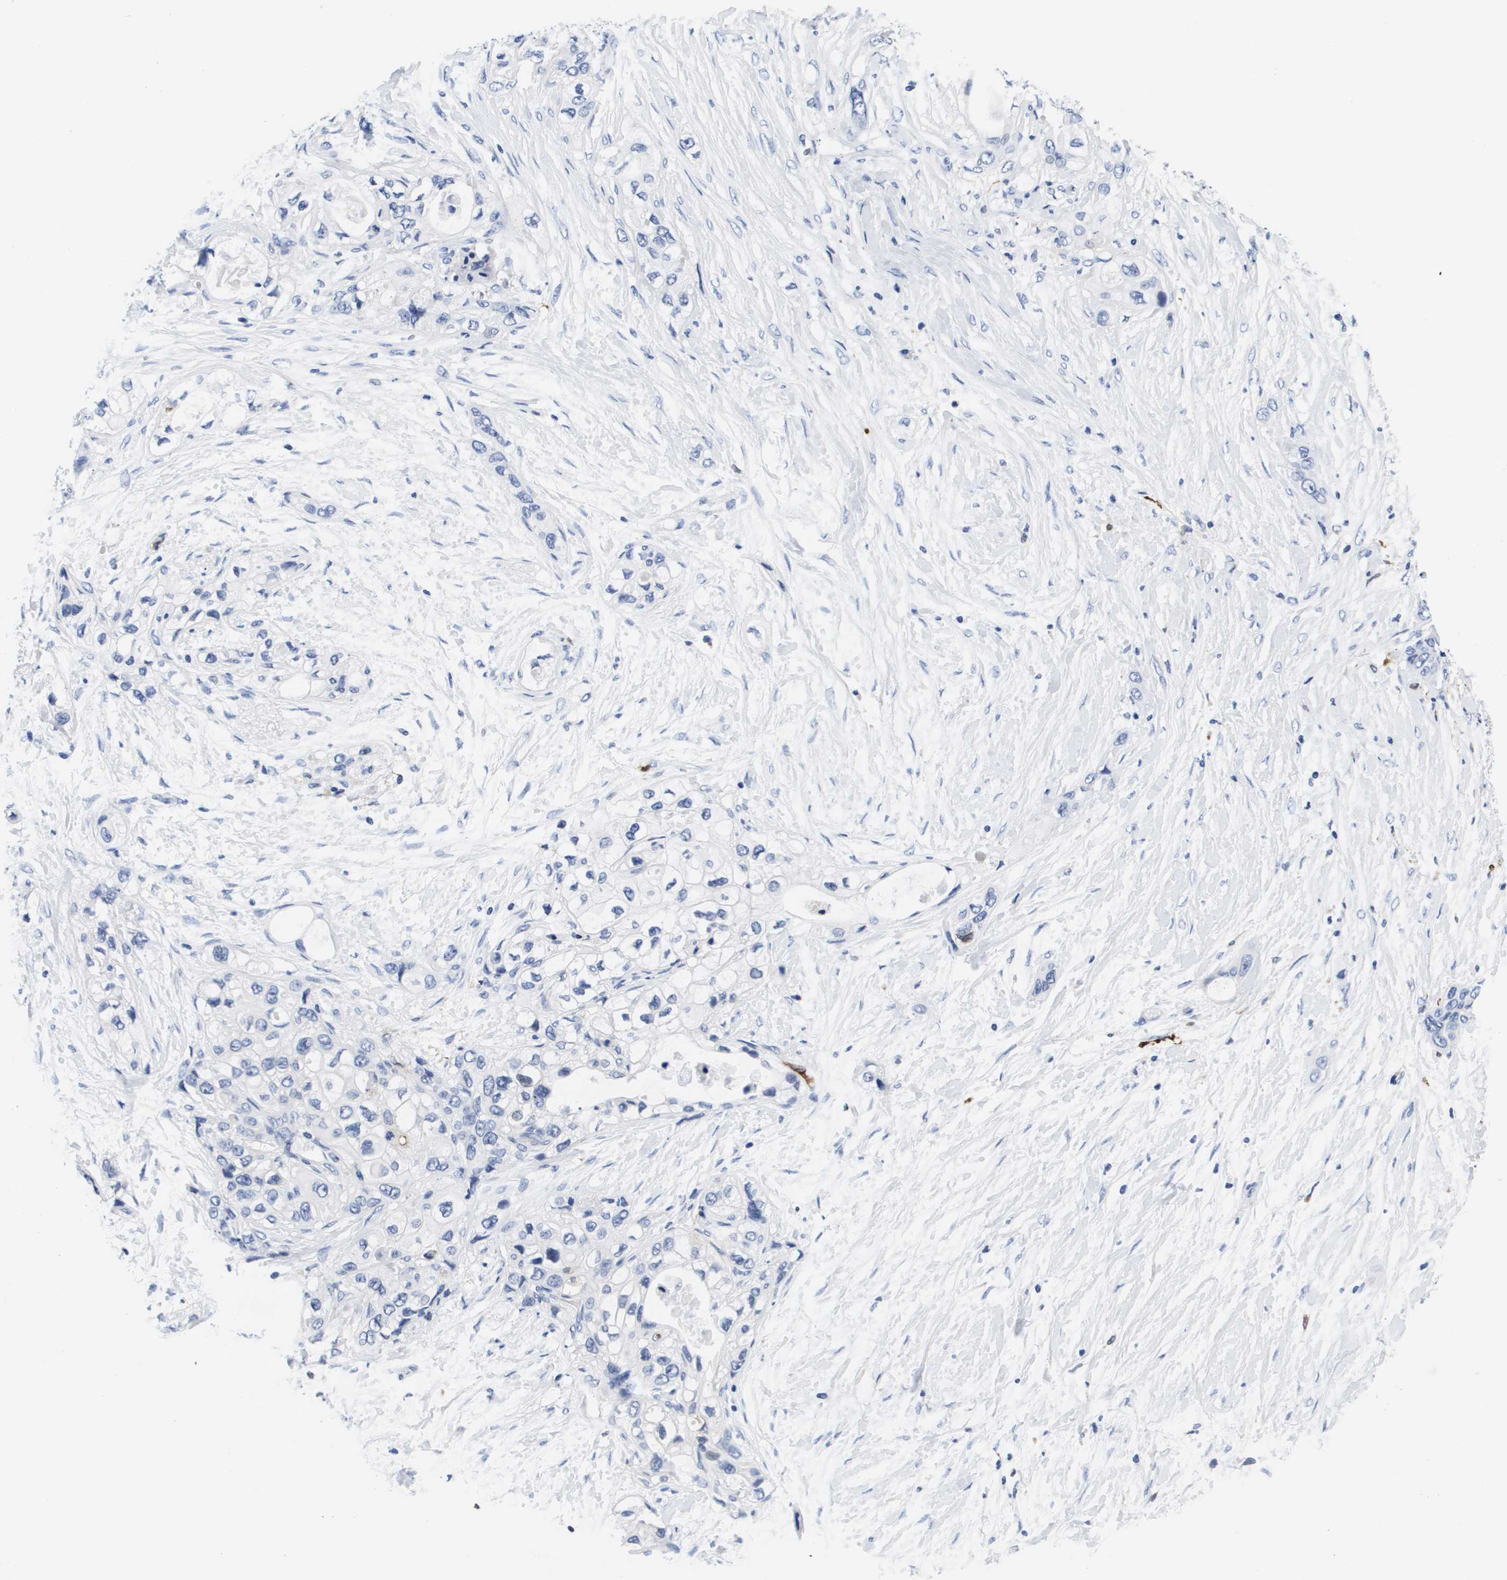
{"staining": {"intensity": "negative", "quantity": "none", "location": "none"}, "tissue": "pancreatic cancer", "cell_type": "Tumor cells", "image_type": "cancer", "snomed": [{"axis": "morphology", "description": "Adenocarcinoma, NOS"}, {"axis": "topography", "description": "Pancreas"}], "caption": "This is an immunohistochemistry histopathology image of human pancreatic cancer (adenocarcinoma). There is no positivity in tumor cells.", "gene": "HMOX1", "patient": {"sex": "female", "age": 70}}